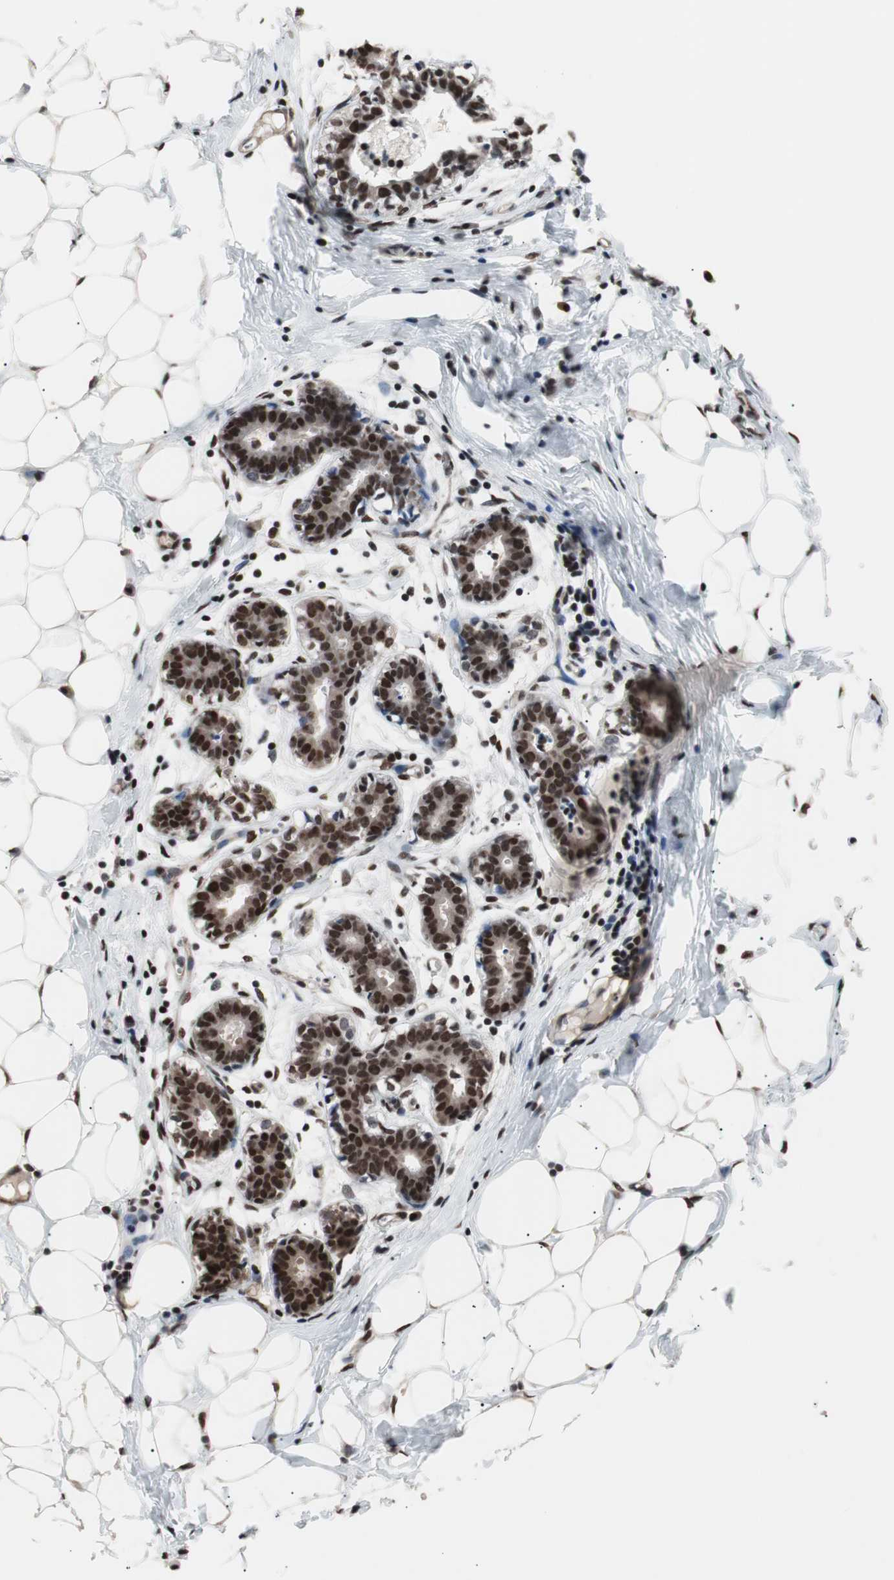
{"staining": {"intensity": "moderate", "quantity": ">75%", "location": "nuclear"}, "tissue": "breast", "cell_type": "Adipocytes", "image_type": "normal", "snomed": [{"axis": "morphology", "description": "Normal tissue, NOS"}, {"axis": "topography", "description": "Breast"}], "caption": "Immunohistochemistry of normal breast demonstrates medium levels of moderate nuclear positivity in about >75% of adipocytes.", "gene": "POGZ", "patient": {"sex": "female", "age": 27}}